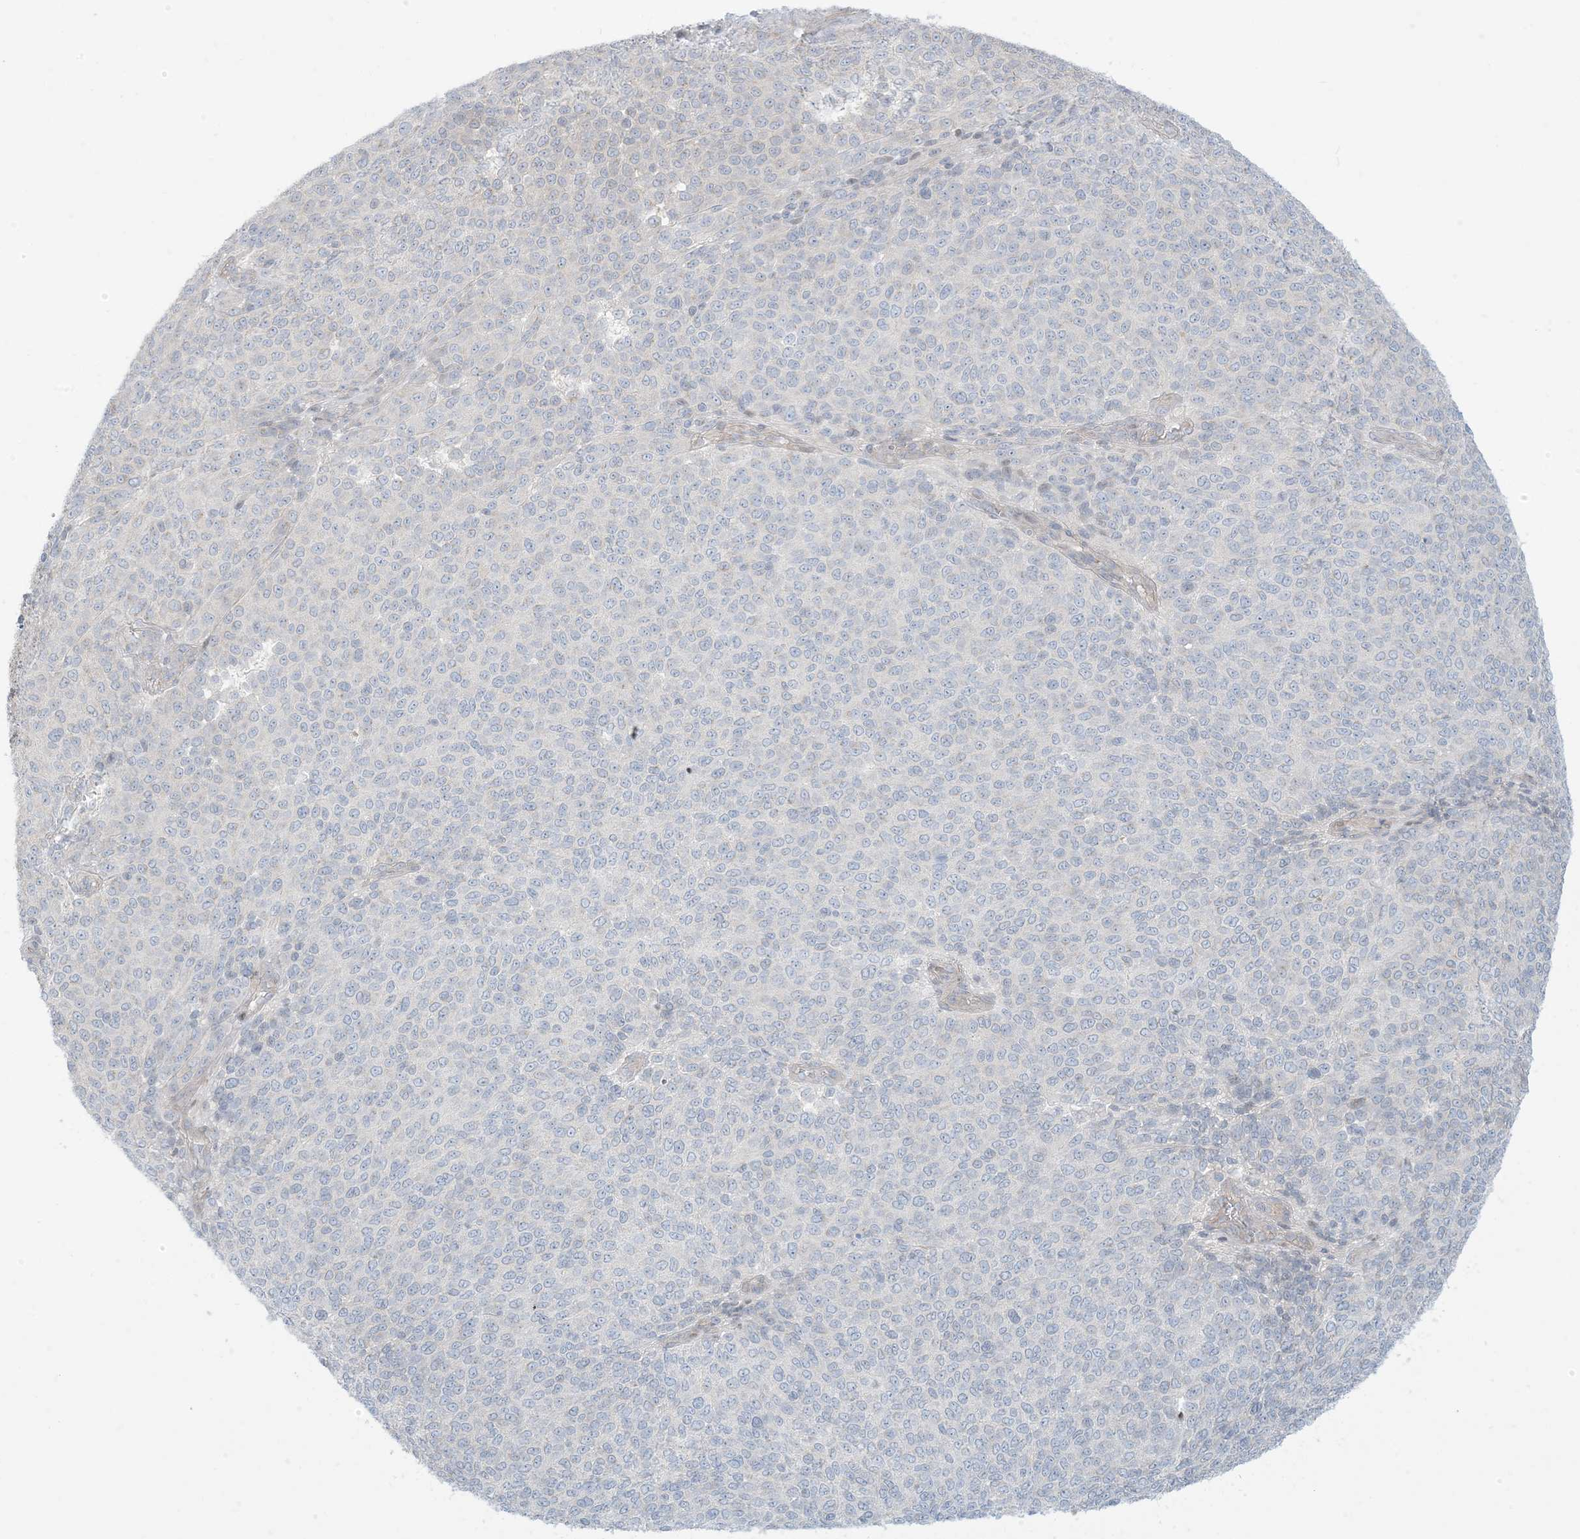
{"staining": {"intensity": "negative", "quantity": "none", "location": "none"}, "tissue": "melanoma", "cell_type": "Tumor cells", "image_type": "cancer", "snomed": [{"axis": "morphology", "description": "Malignant melanoma, NOS"}, {"axis": "topography", "description": "Skin"}], "caption": "DAB immunohistochemical staining of melanoma displays no significant expression in tumor cells.", "gene": "AFTPH", "patient": {"sex": "male", "age": 49}}